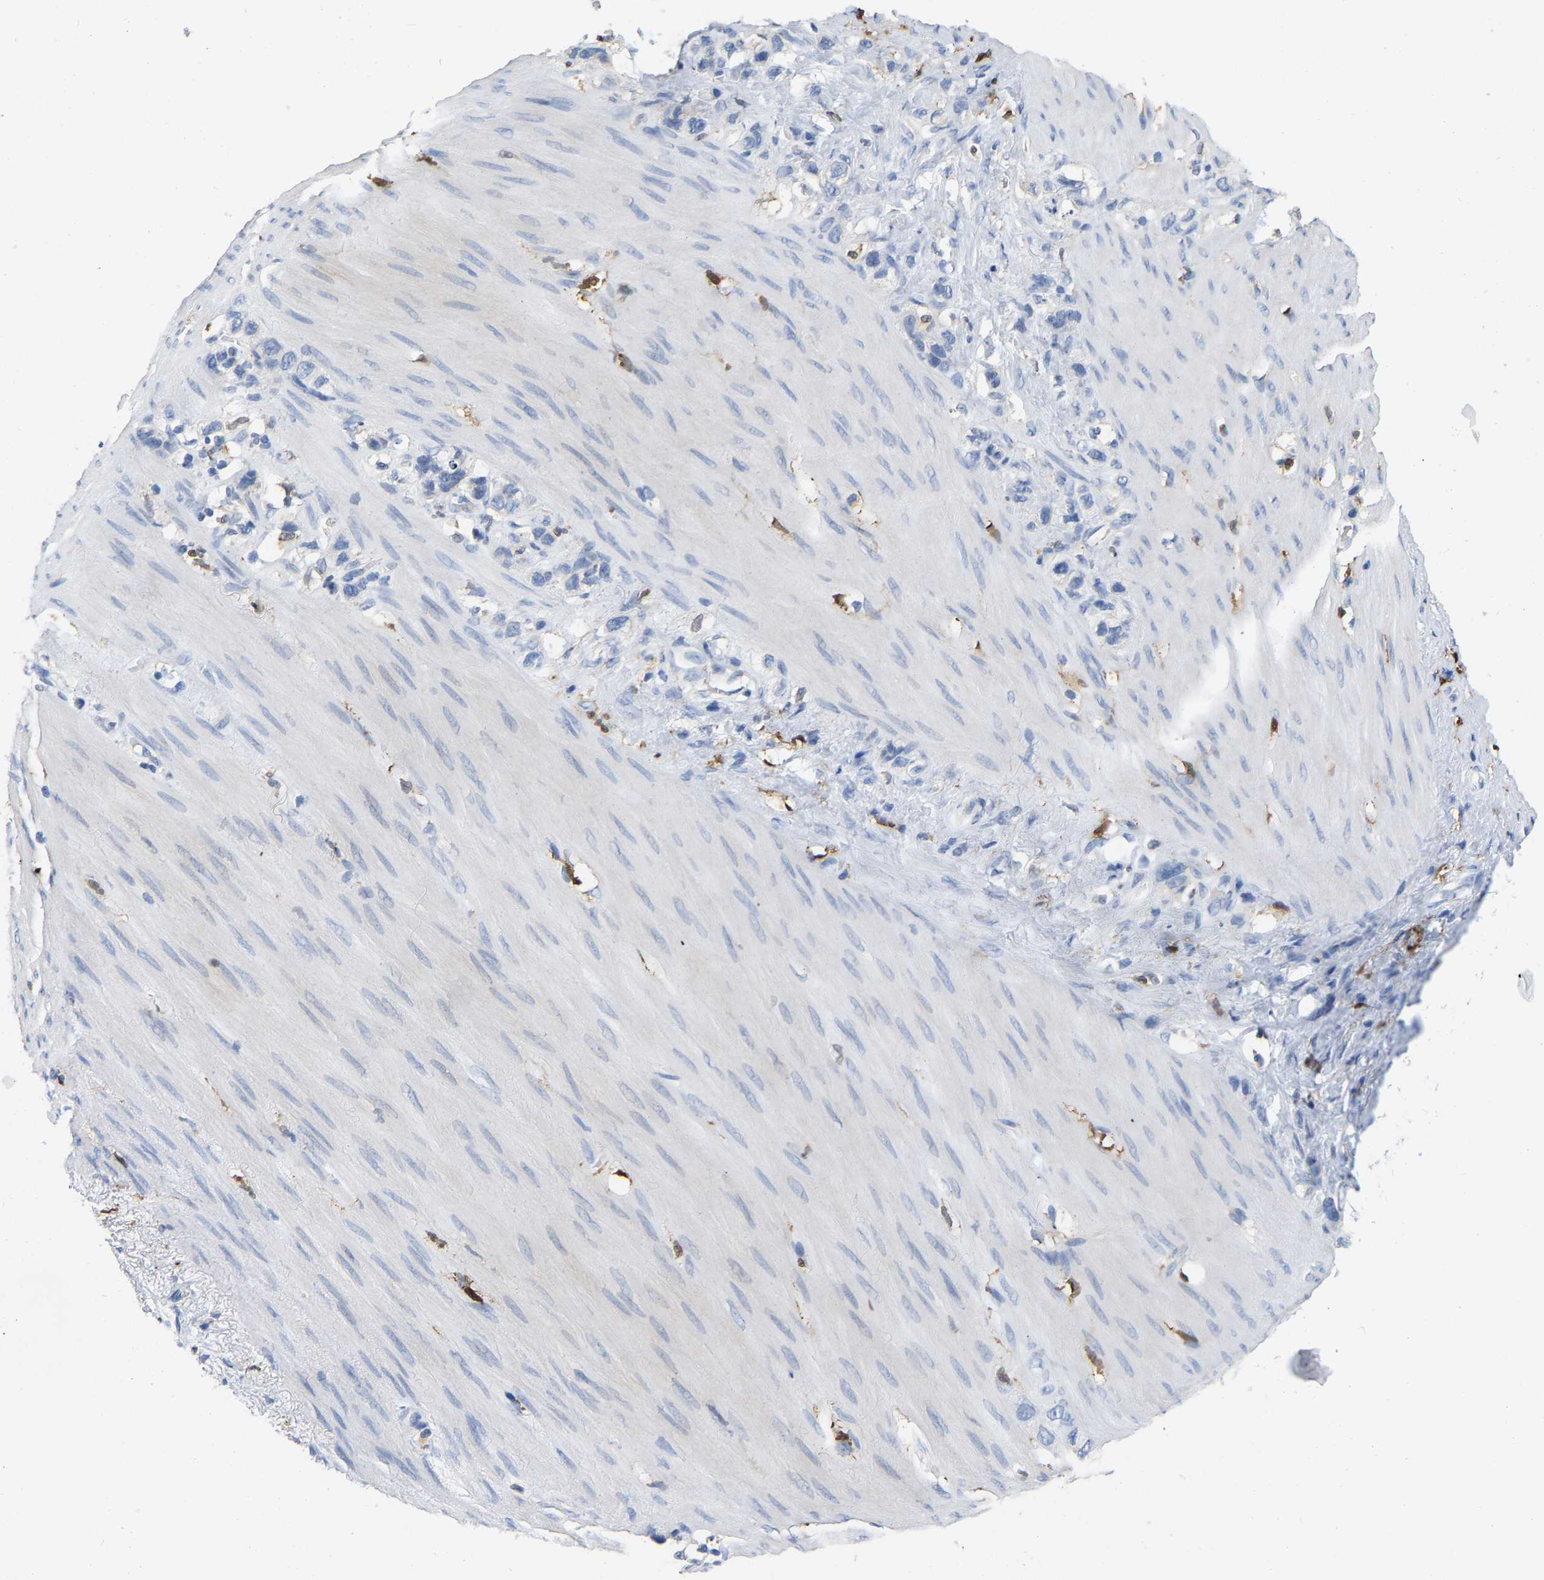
{"staining": {"intensity": "negative", "quantity": "none", "location": "none"}, "tissue": "stomach cancer", "cell_type": "Tumor cells", "image_type": "cancer", "snomed": [{"axis": "morphology", "description": "Normal tissue, NOS"}, {"axis": "morphology", "description": "Adenocarcinoma, NOS"}, {"axis": "morphology", "description": "Adenocarcinoma, High grade"}, {"axis": "topography", "description": "Stomach, upper"}, {"axis": "topography", "description": "Stomach"}], "caption": "Immunohistochemistry (IHC) image of neoplastic tissue: human adenocarcinoma (high-grade) (stomach) stained with DAB shows no significant protein expression in tumor cells. (DAB (3,3'-diaminobenzidine) immunohistochemistry with hematoxylin counter stain).", "gene": "ULBP2", "patient": {"sex": "female", "age": 65}}